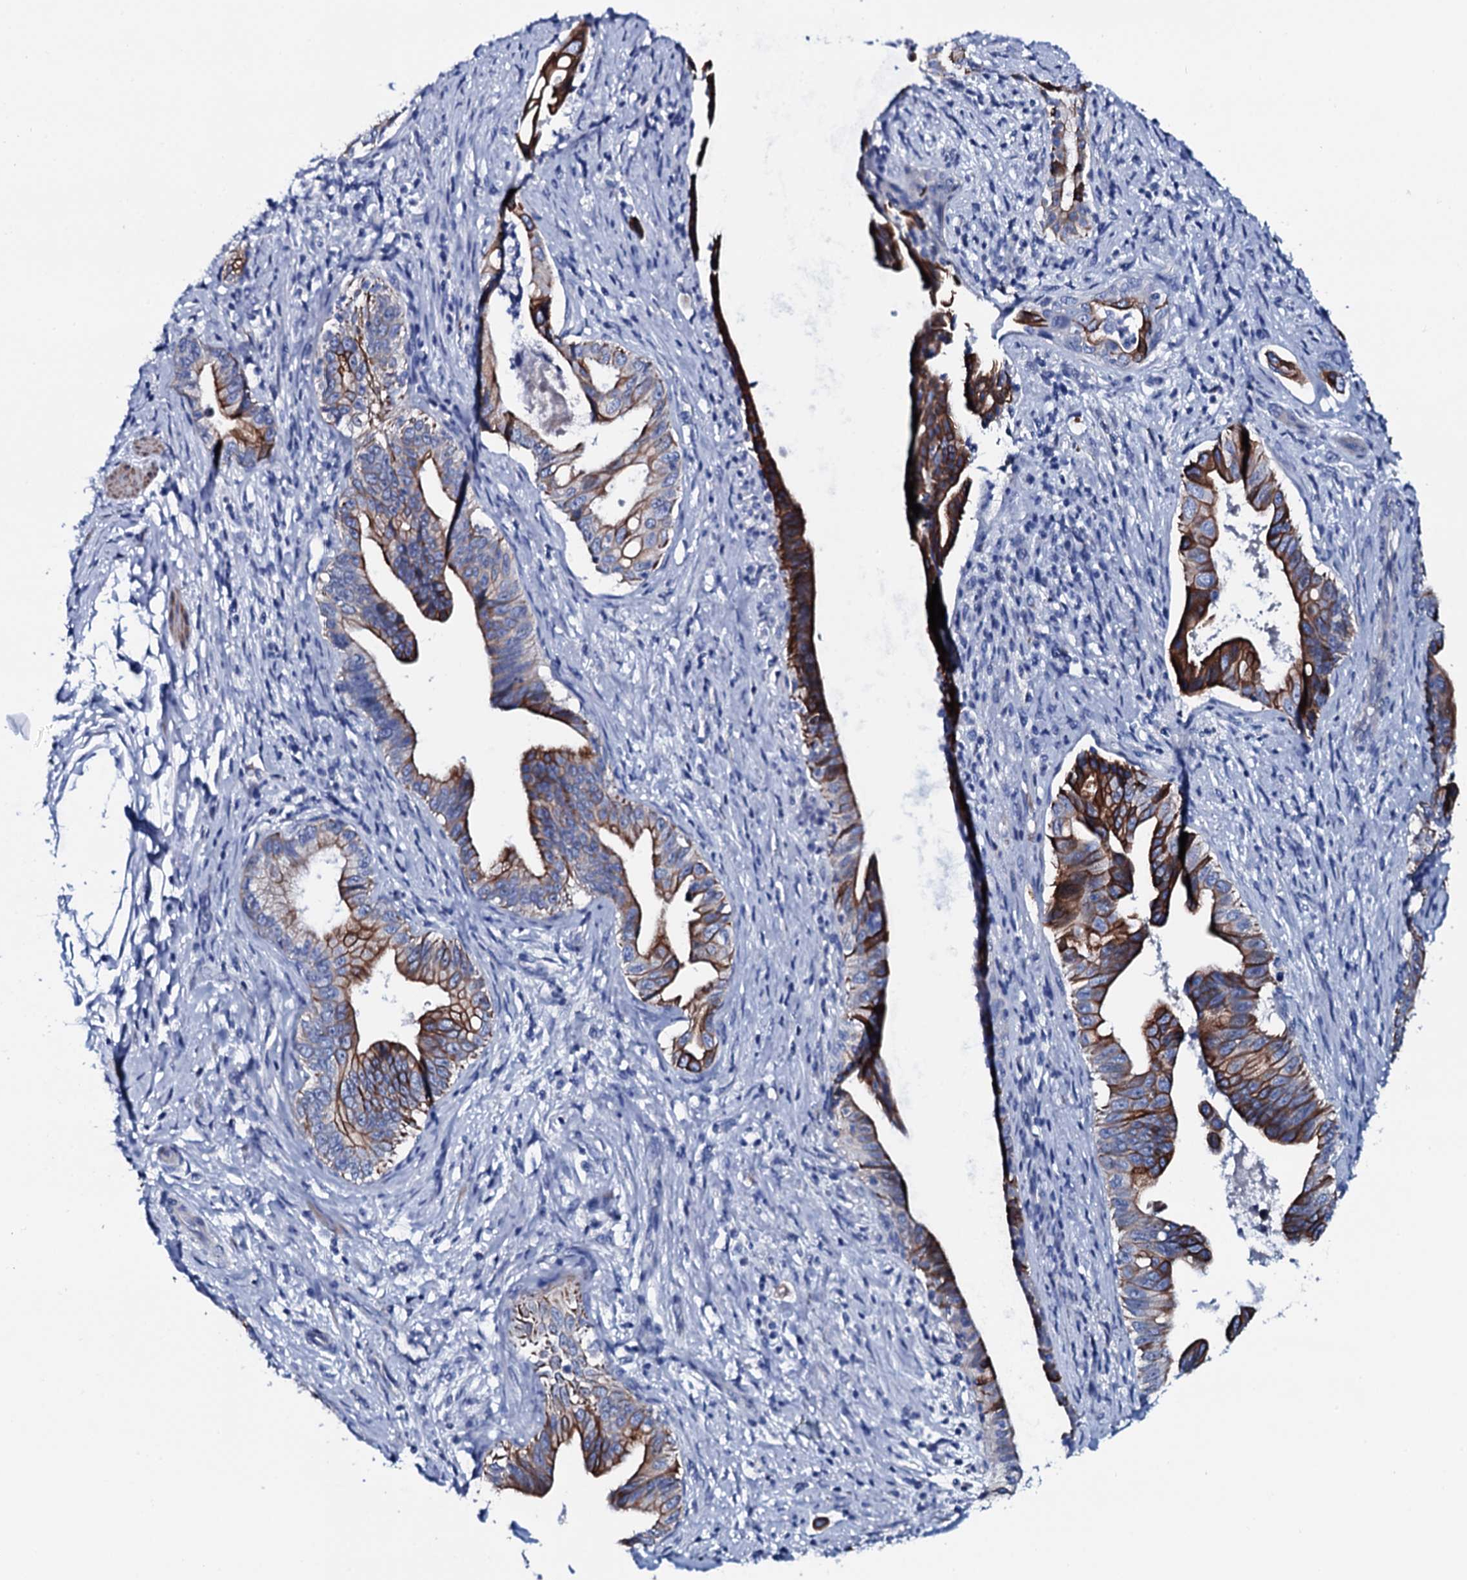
{"staining": {"intensity": "strong", "quantity": ">75%", "location": "cytoplasmic/membranous"}, "tissue": "pancreatic cancer", "cell_type": "Tumor cells", "image_type": "cancer", "snomed": [{"axis": "morphology", "description": "Adenocarcinoma, NOS"}, {"axis": "topography", "description": "Pancreas"}], "caption": "Strong cytoplasmic/membranous staining for a protein is identified in about >75% of tumor cells of pancreatic cancer using immunohistochemistry (IHC).", "gene": "GYS2", "patient": {"sex": "female", "age": 55}}